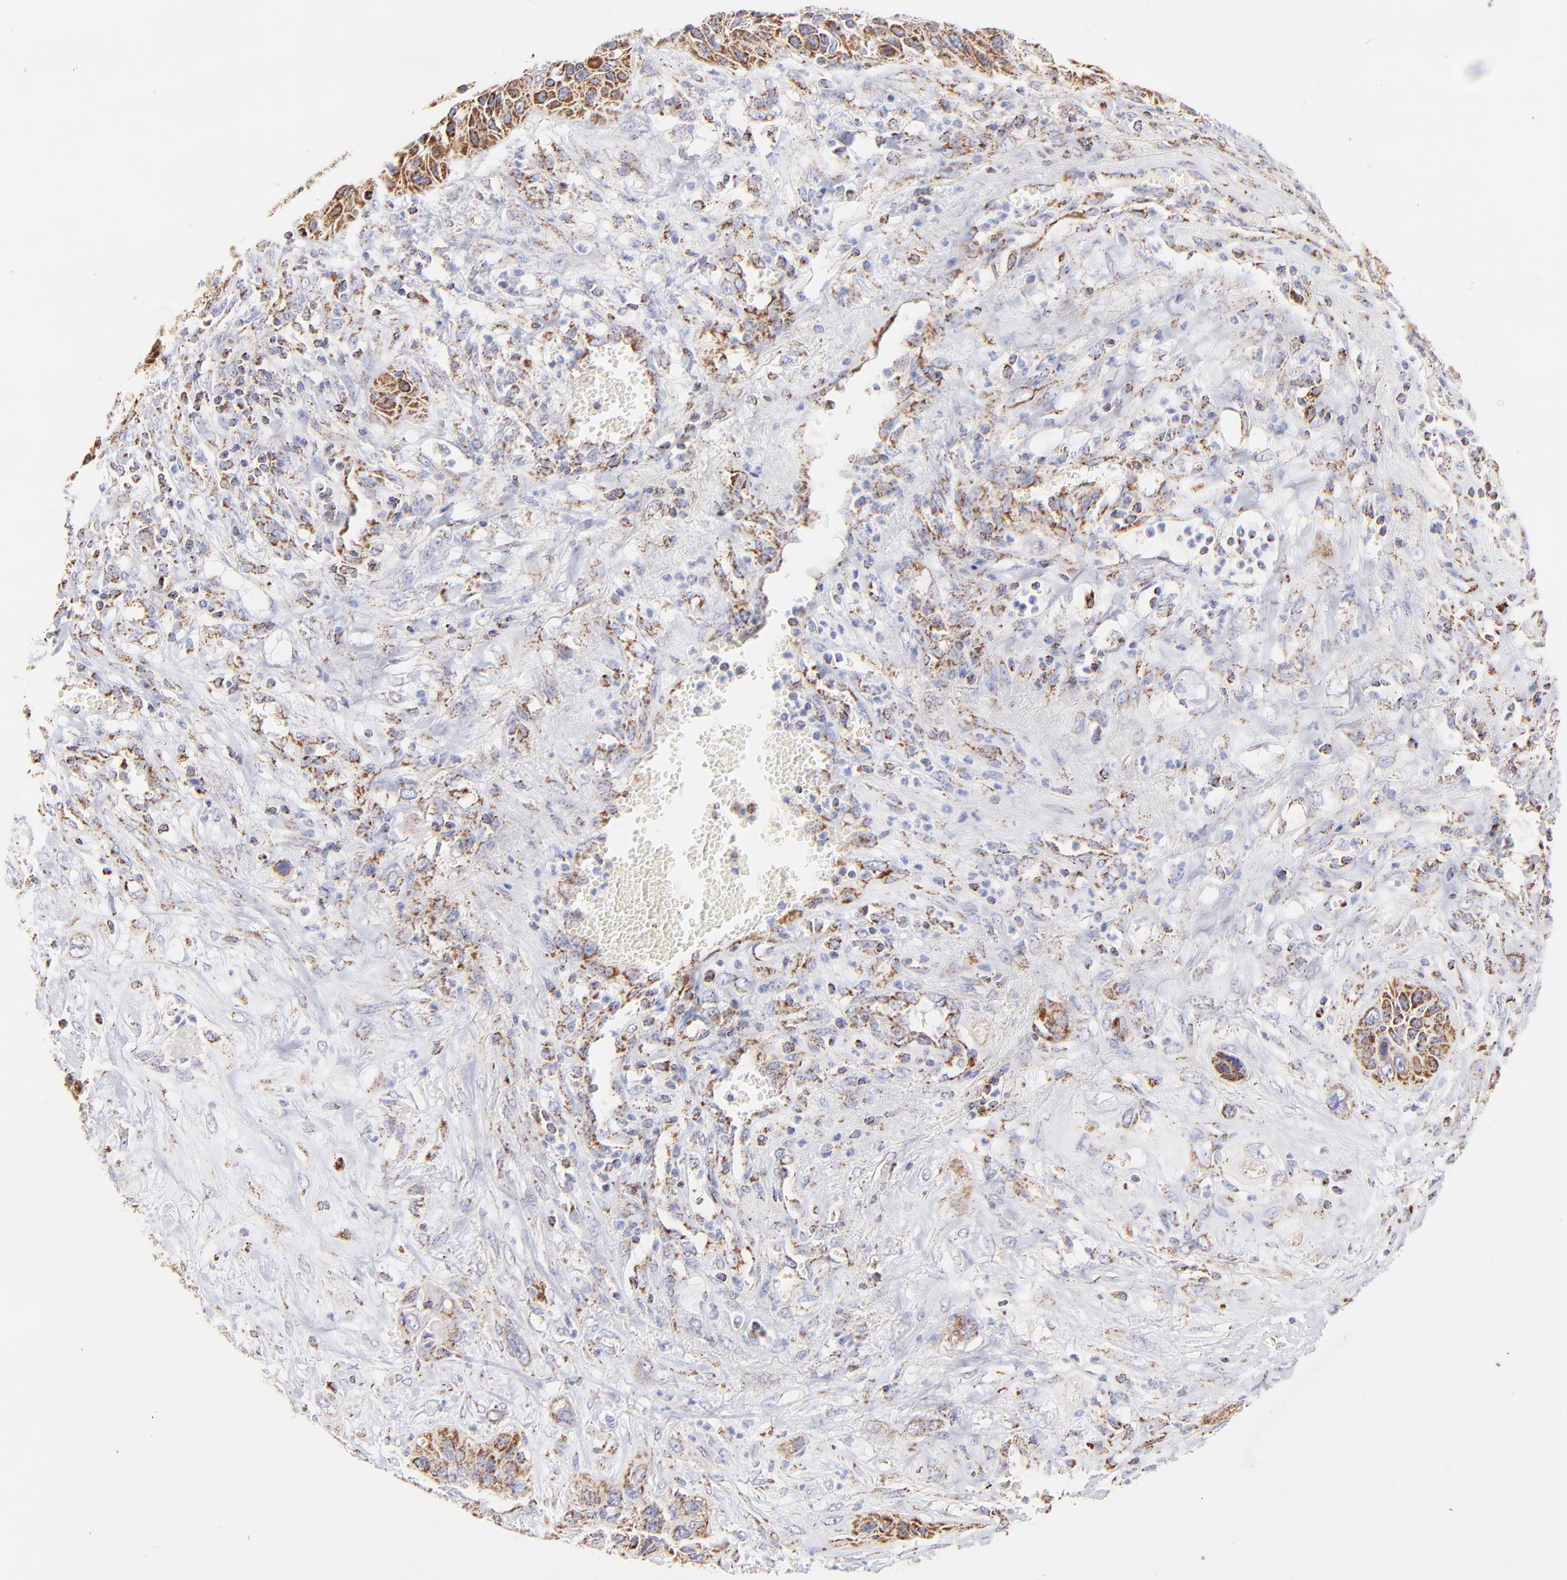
{"staining": {"intensity": "moderate", "quantity": "25%-75%", "location": "cytoplasmic/membranous"}, "tissue": "lung cancer", "cell_type": "Tumor cells", "image_type": "cancer", "snomed": [{"axis": "morphology", "description": "Squamous cell carcinoma, NOS"}, {"axis": "topography", "description": "Lung"}], "caption": "Protein expression analysis of lung squamous cell carcinoma shows moderate cytoplasmic/membranous positivity in approximately 25%-75% of tumor cells.", "gene": "ECH1", "patient": {"sex": "female", "age": 76}}